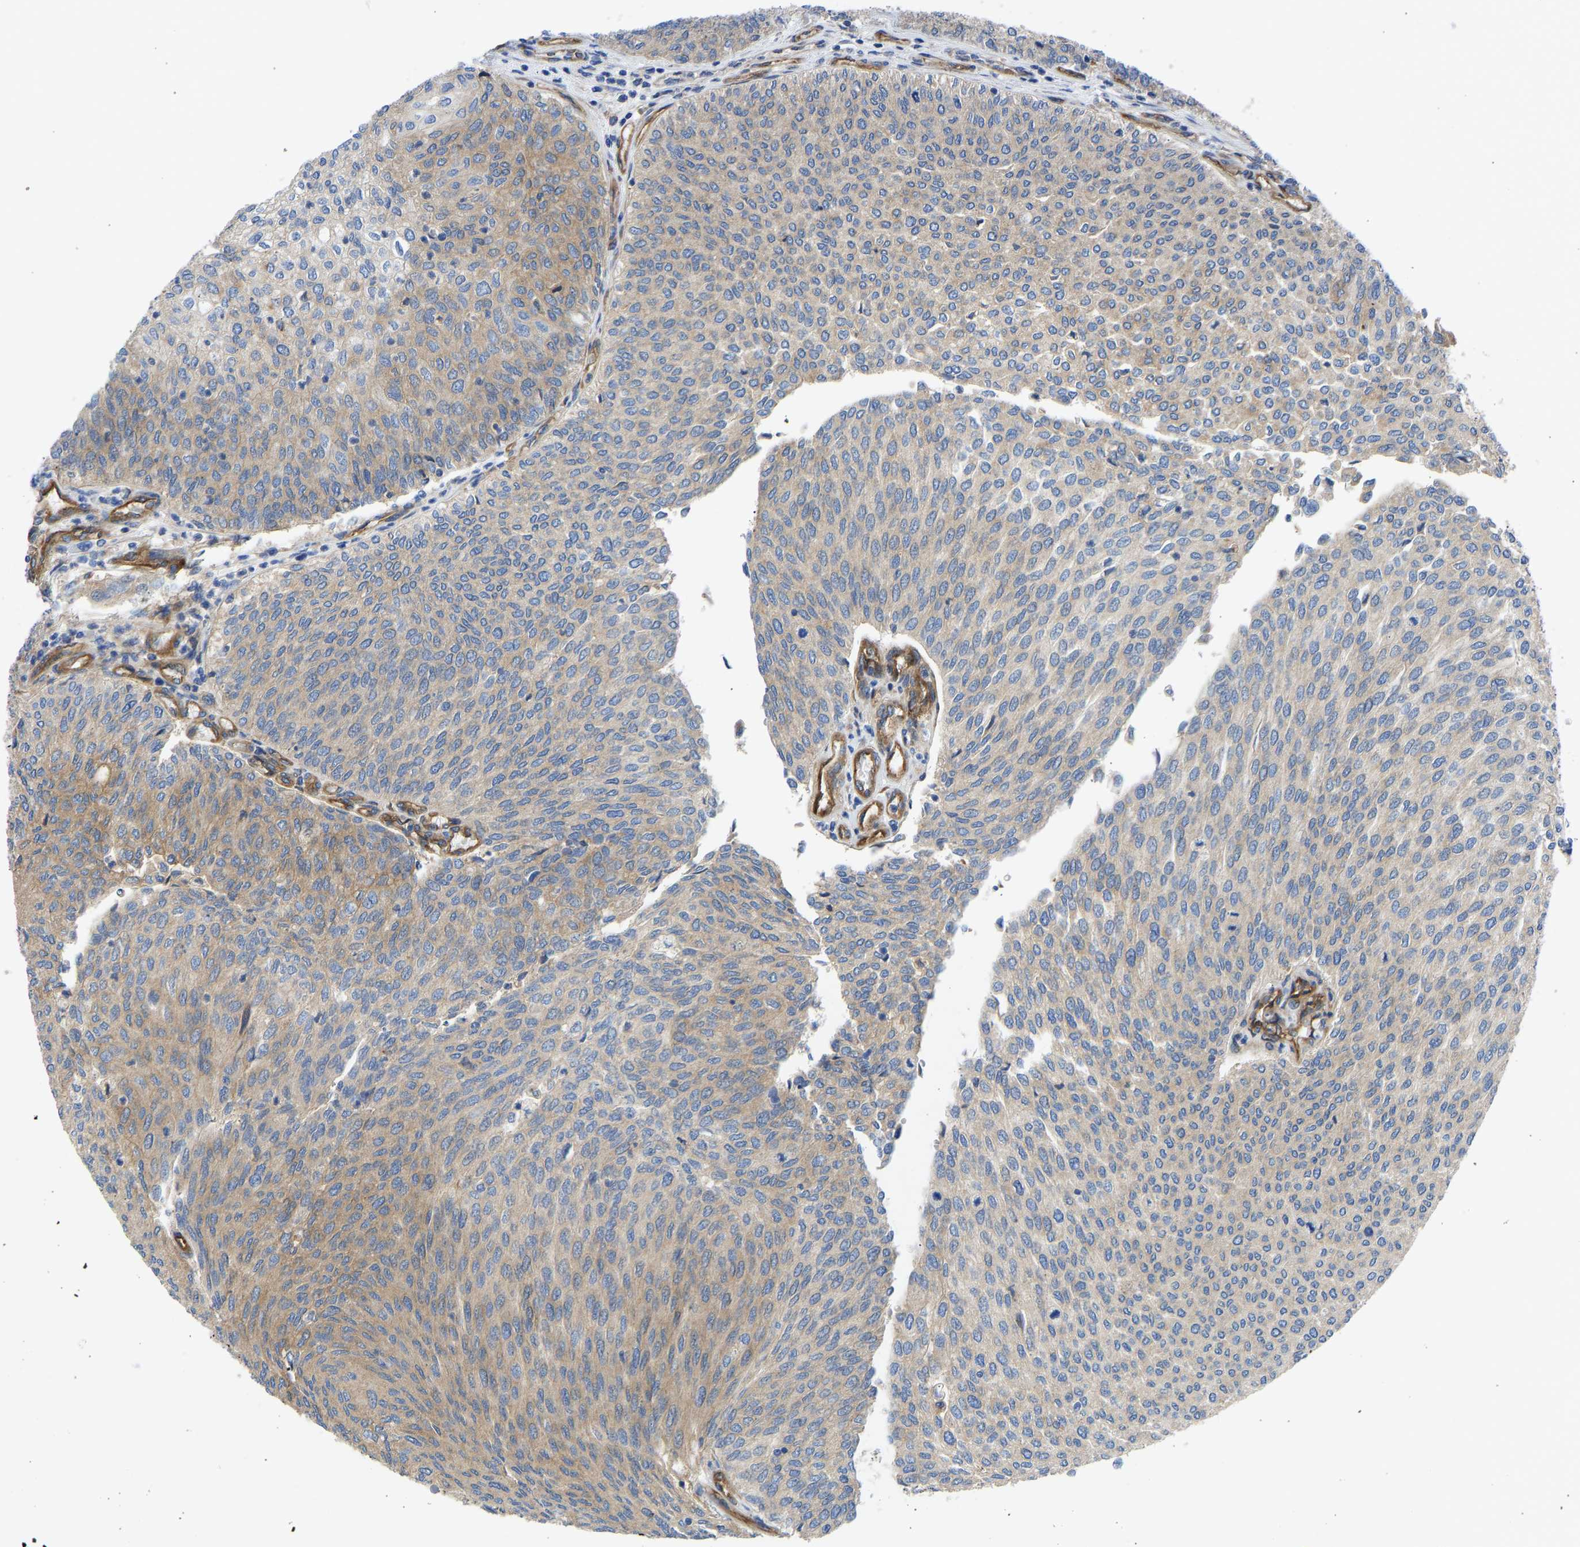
{"staining": {"intensity": "moderate", "quantity": ">75%", "location": "cytoplasmic/membranous"}, "tissue": "urothelial cancer", "cell_type": "Tumor cells", "image_type": "cancer", "snomed": [{"axis": "morphology", "description": "Urothelial carcinoma, Low grade"}, {"axis": "topography", "description": "Urinary bladder"}], "caption": "This histopathology image displays immunohistochemistry staining of human urothelial cancer, with medium moderate cytoplasmic/membranous positivity in approximately >75% of tumor cells.", "gene": "MYO1C", "patient": {"sex": "female", "age": 79}}